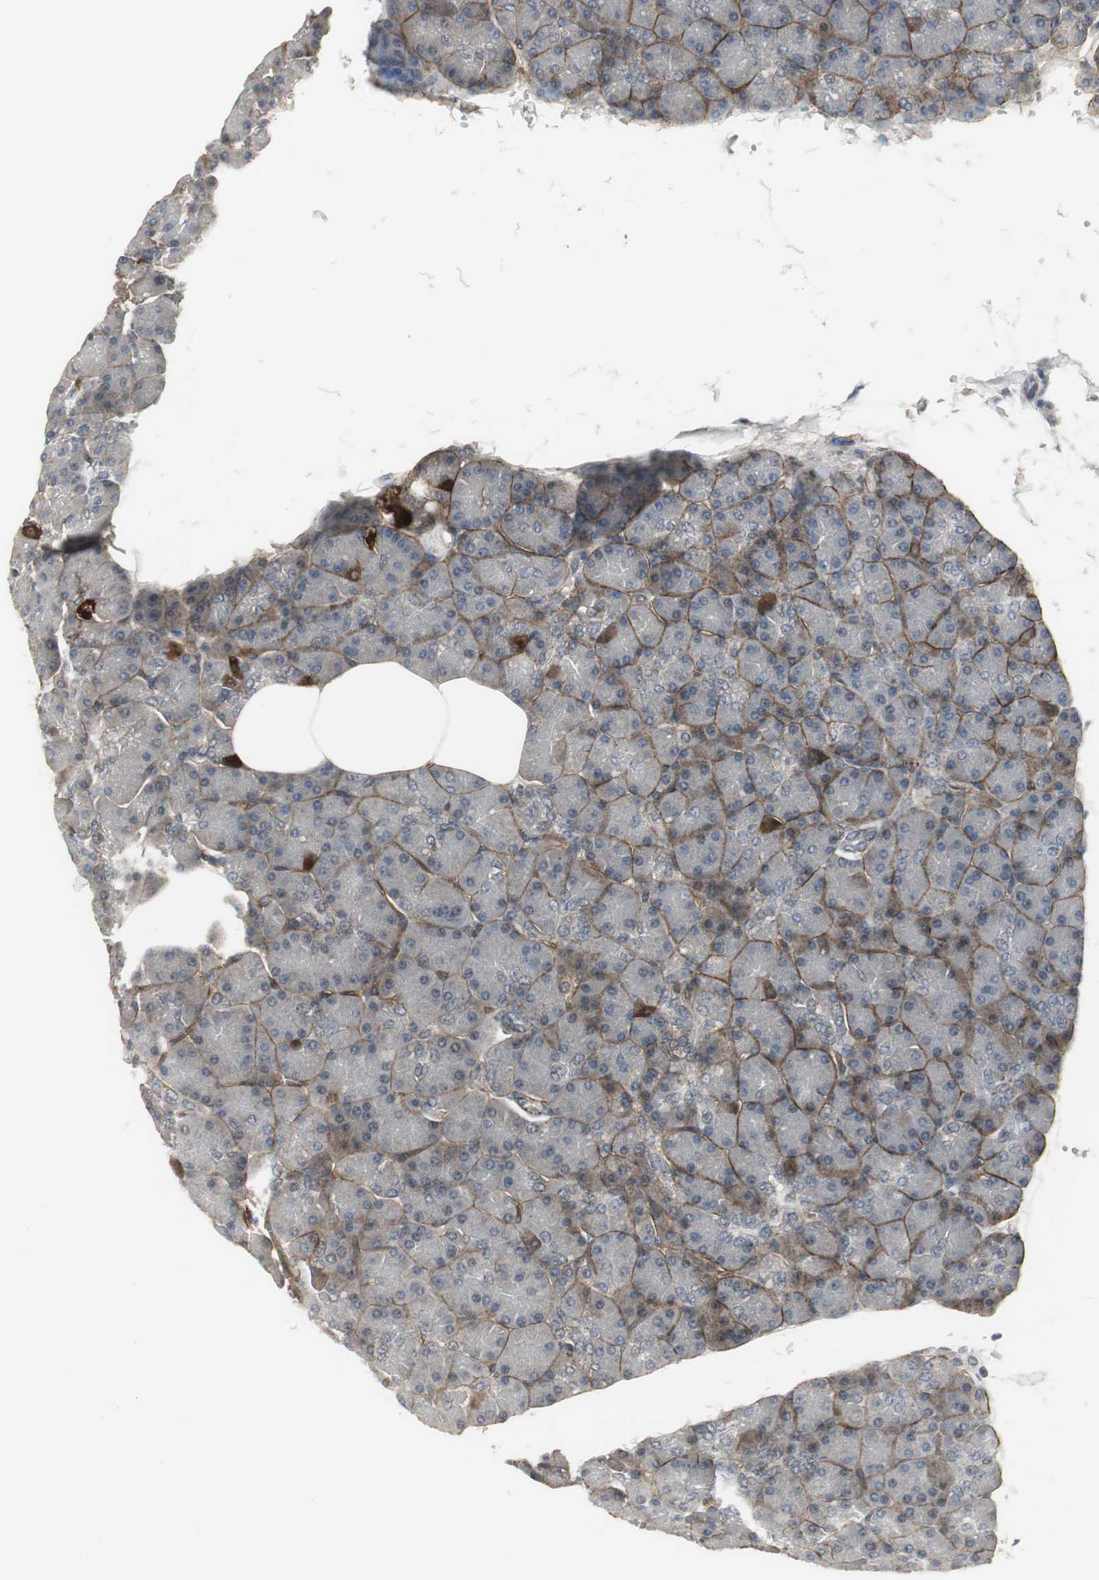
{"staining": {"intensity": "moderate", "quantity": "25%-75%", "location": "cytoplasmic/membranous"}, "tissue": "pancreas", "cell_type": "Exocrine glandular cells", "image_type": "normal", "snomed": [{"axis": "morphology", "description": "Normal tissue, NOS"}, {"axis": "topography", "description": "Pancreas"}], "caption": "Pancreas stained with immunohistochemistry (IHC) exhibits moderate cytoplasmic/membranous positivity in approximately 25%-75% of exocrine glandular cells. (DAB (3,3'-diaminobenzidine) IHC, brown staining for protein, blue staining for nuclei).", "gene": "SCYL3", "patient": {"sex": "female", "age": 43}}